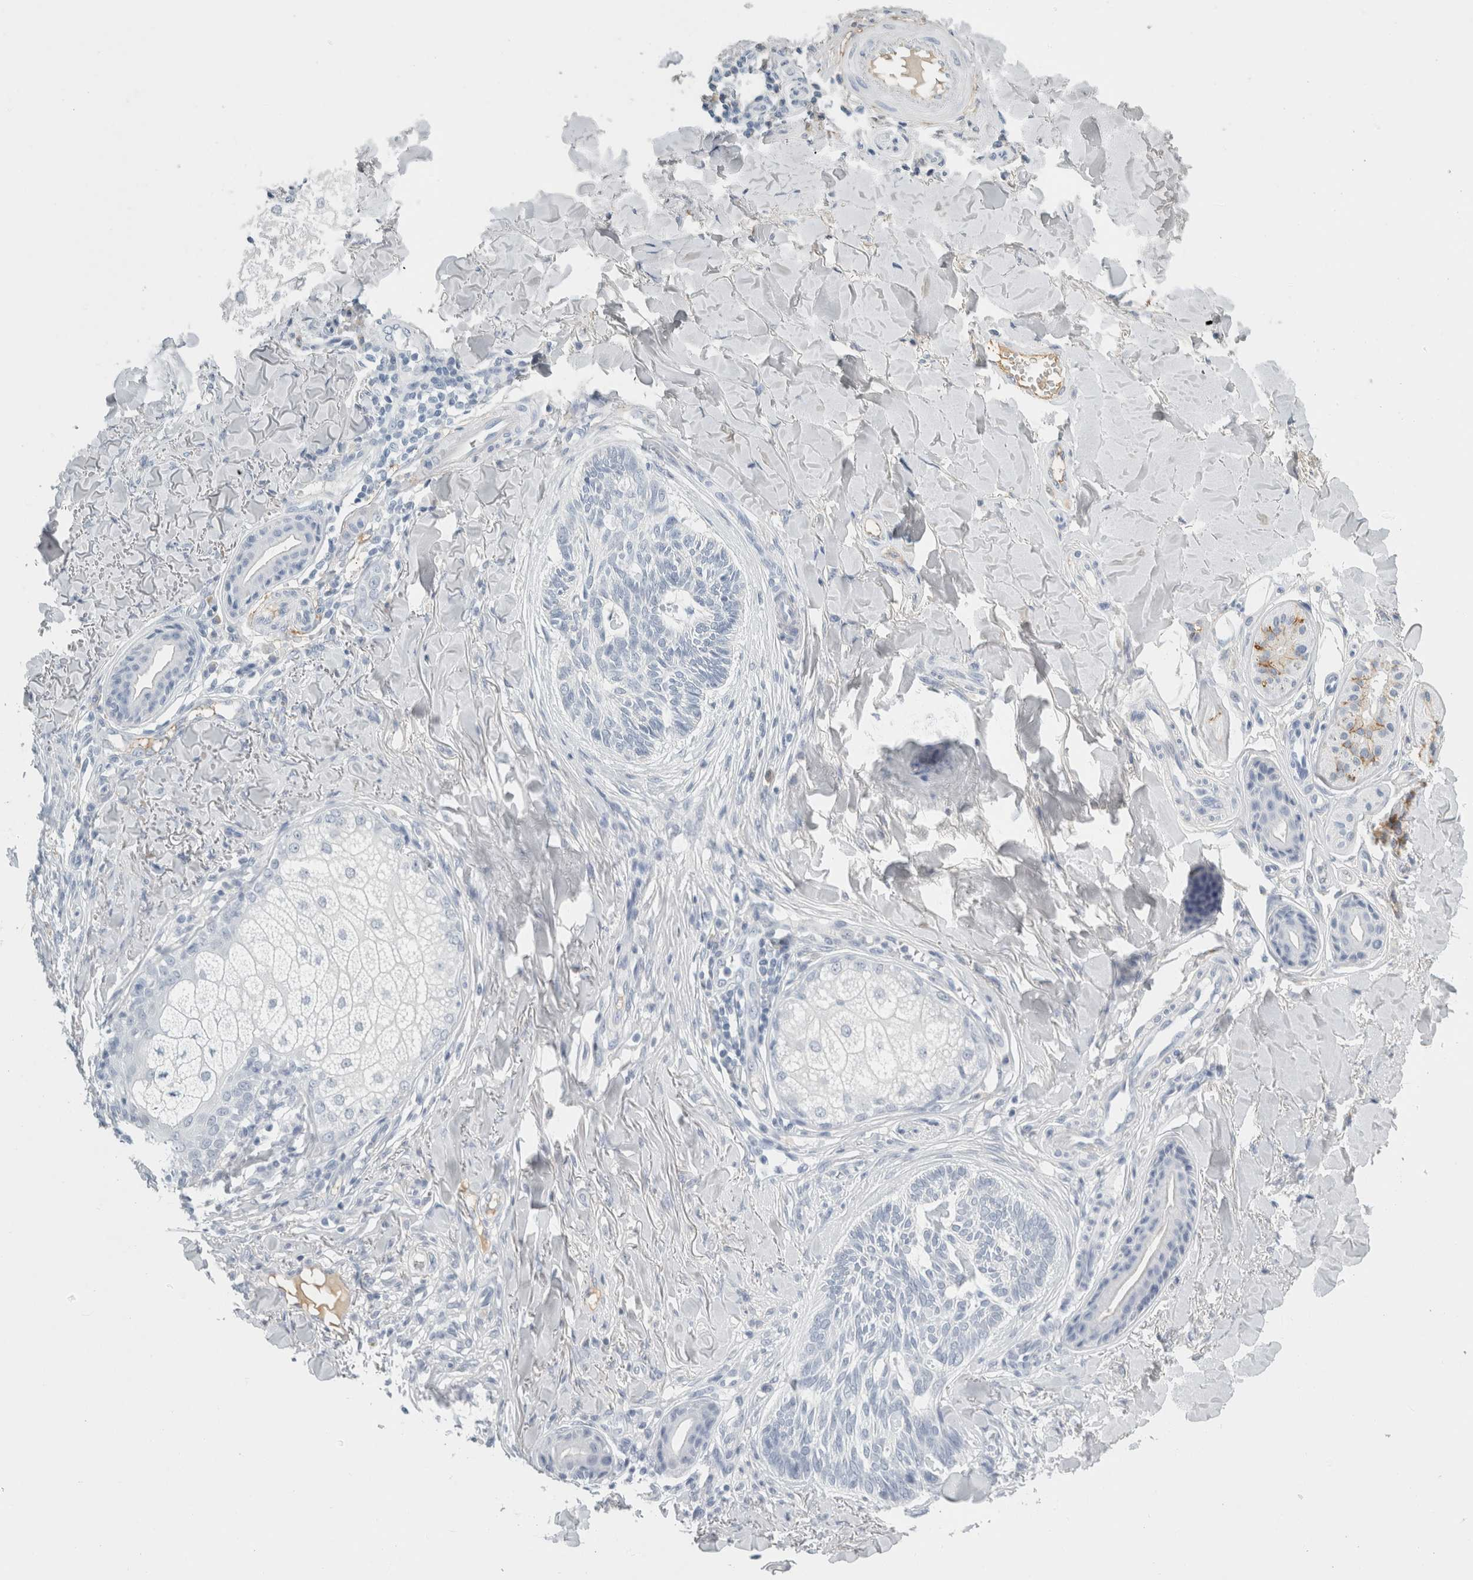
{"staining": {"intensity": "negative", "quantity": "none", "location": "none"}, "tissue": "skin cancer", "cell_type": "Tumor cells", "image_type": "cancer", "snomed": [{"axis": "morphology", "description": "Basal cell carcinoma"}, {"axis": "topography", "description": "Skin"}], "caption": "The histopathology image reveals no significant positivity in tumor cells of basal cell carcinoma (skin).", "gene": "TSPAN8", "patient": {"sex": "male", "age": 43}}